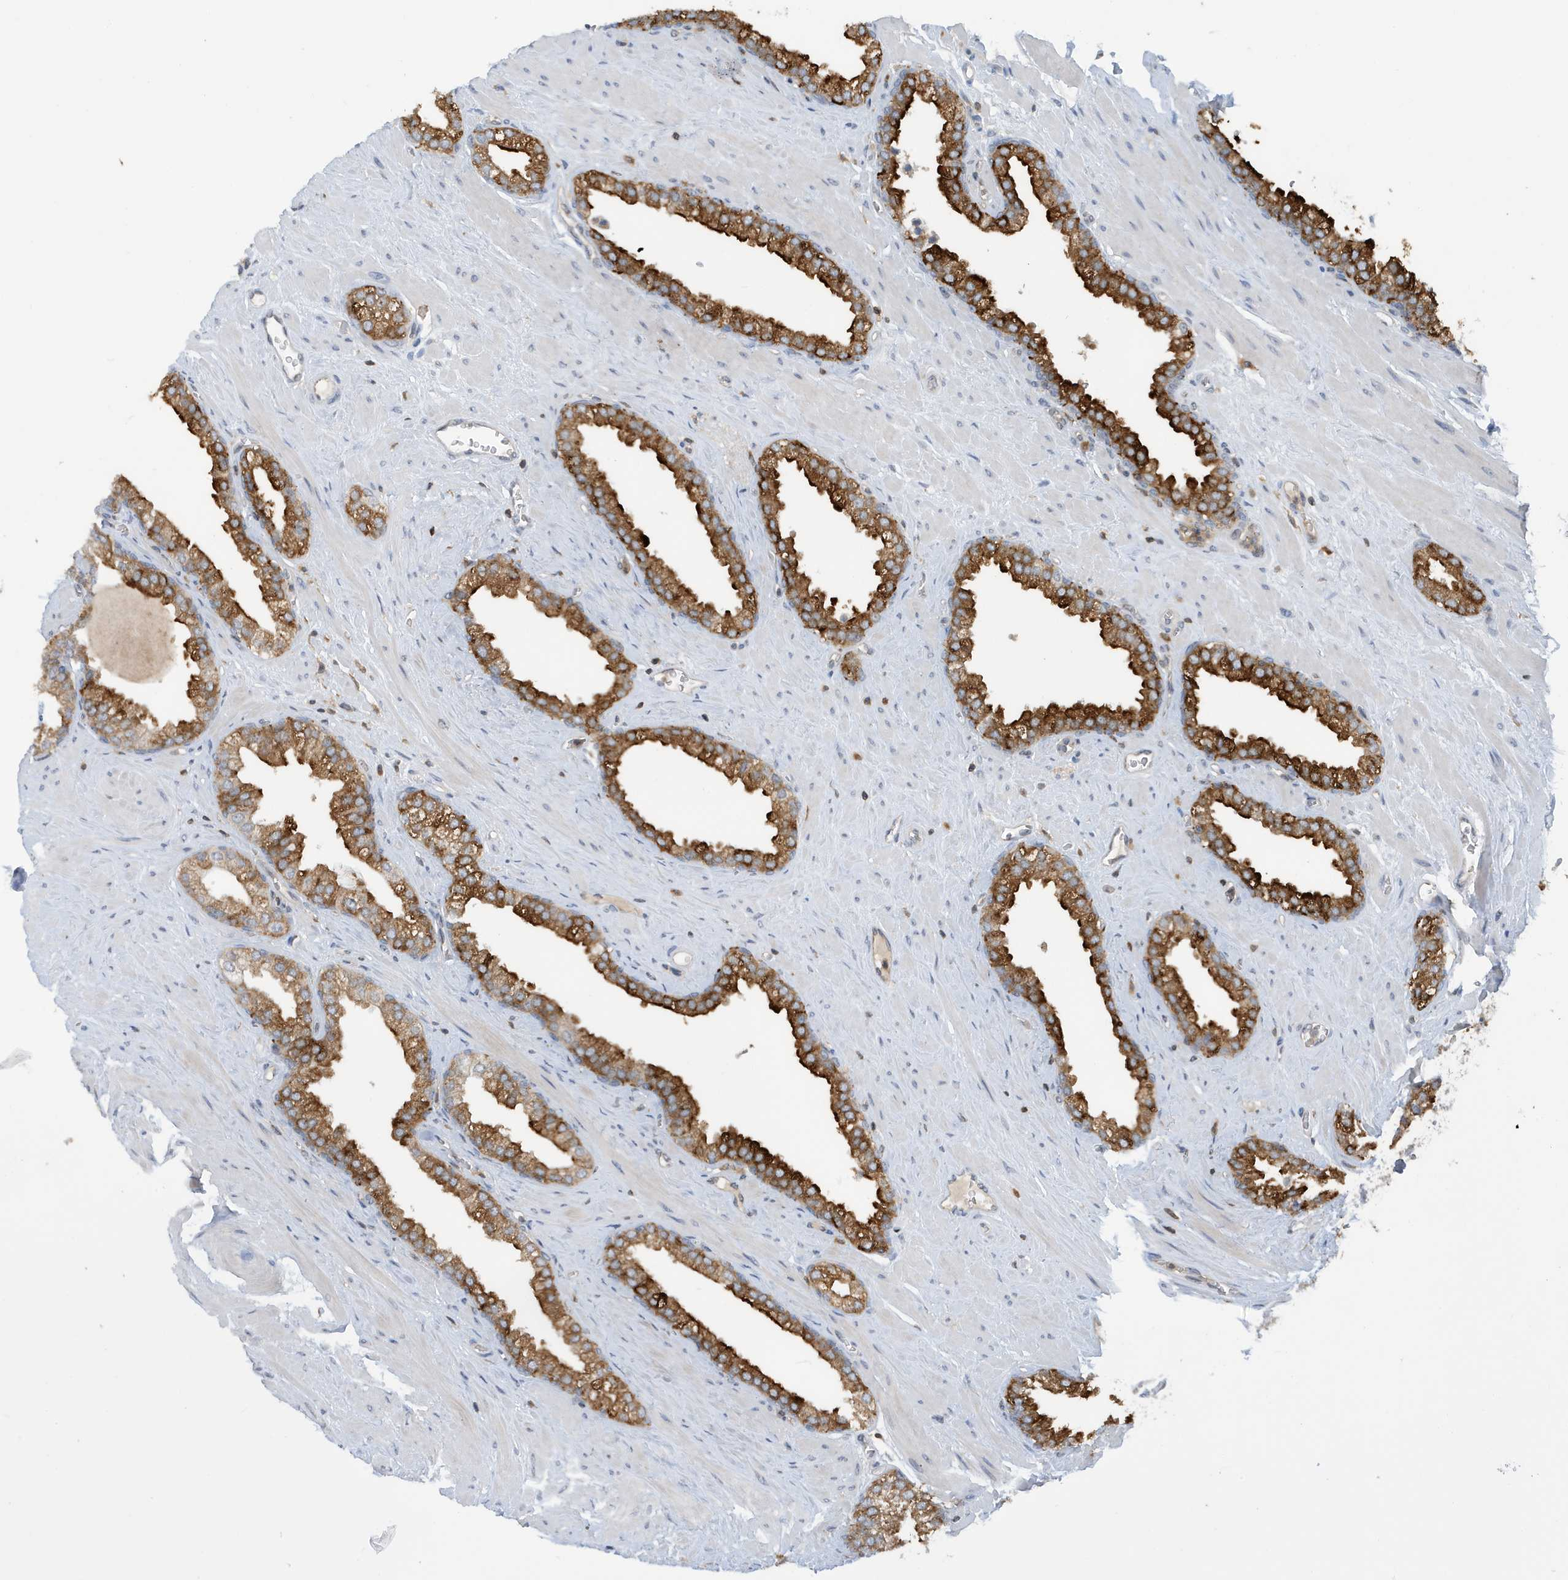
{"staining": {"intensity": "moderate", "quantity": "25%-75%", "location": "cytoplasmic/membranous"}, "tissue": "prostate", "cell_type": "Glandular cells", "image_type": "normal", "snomed": [{"axis": "morphology", "description": "Normal tissue, NOS"}, {"axis": "morphology", "description": "Urothelial carcinoma, Low grade"}, {"axis": "topography", "description": "Urinary bladder"}, {"axis": "topography", "description": "Prostate"}], "caption": "IHC (DAB) staining of normal human prostate demonstrates moderate cytoplasmic/membranous protein positivity in approximately 25%-75% of glandular cells.", "gene": "NSUN3", "patient": {"sex": "male", "age": 60}}